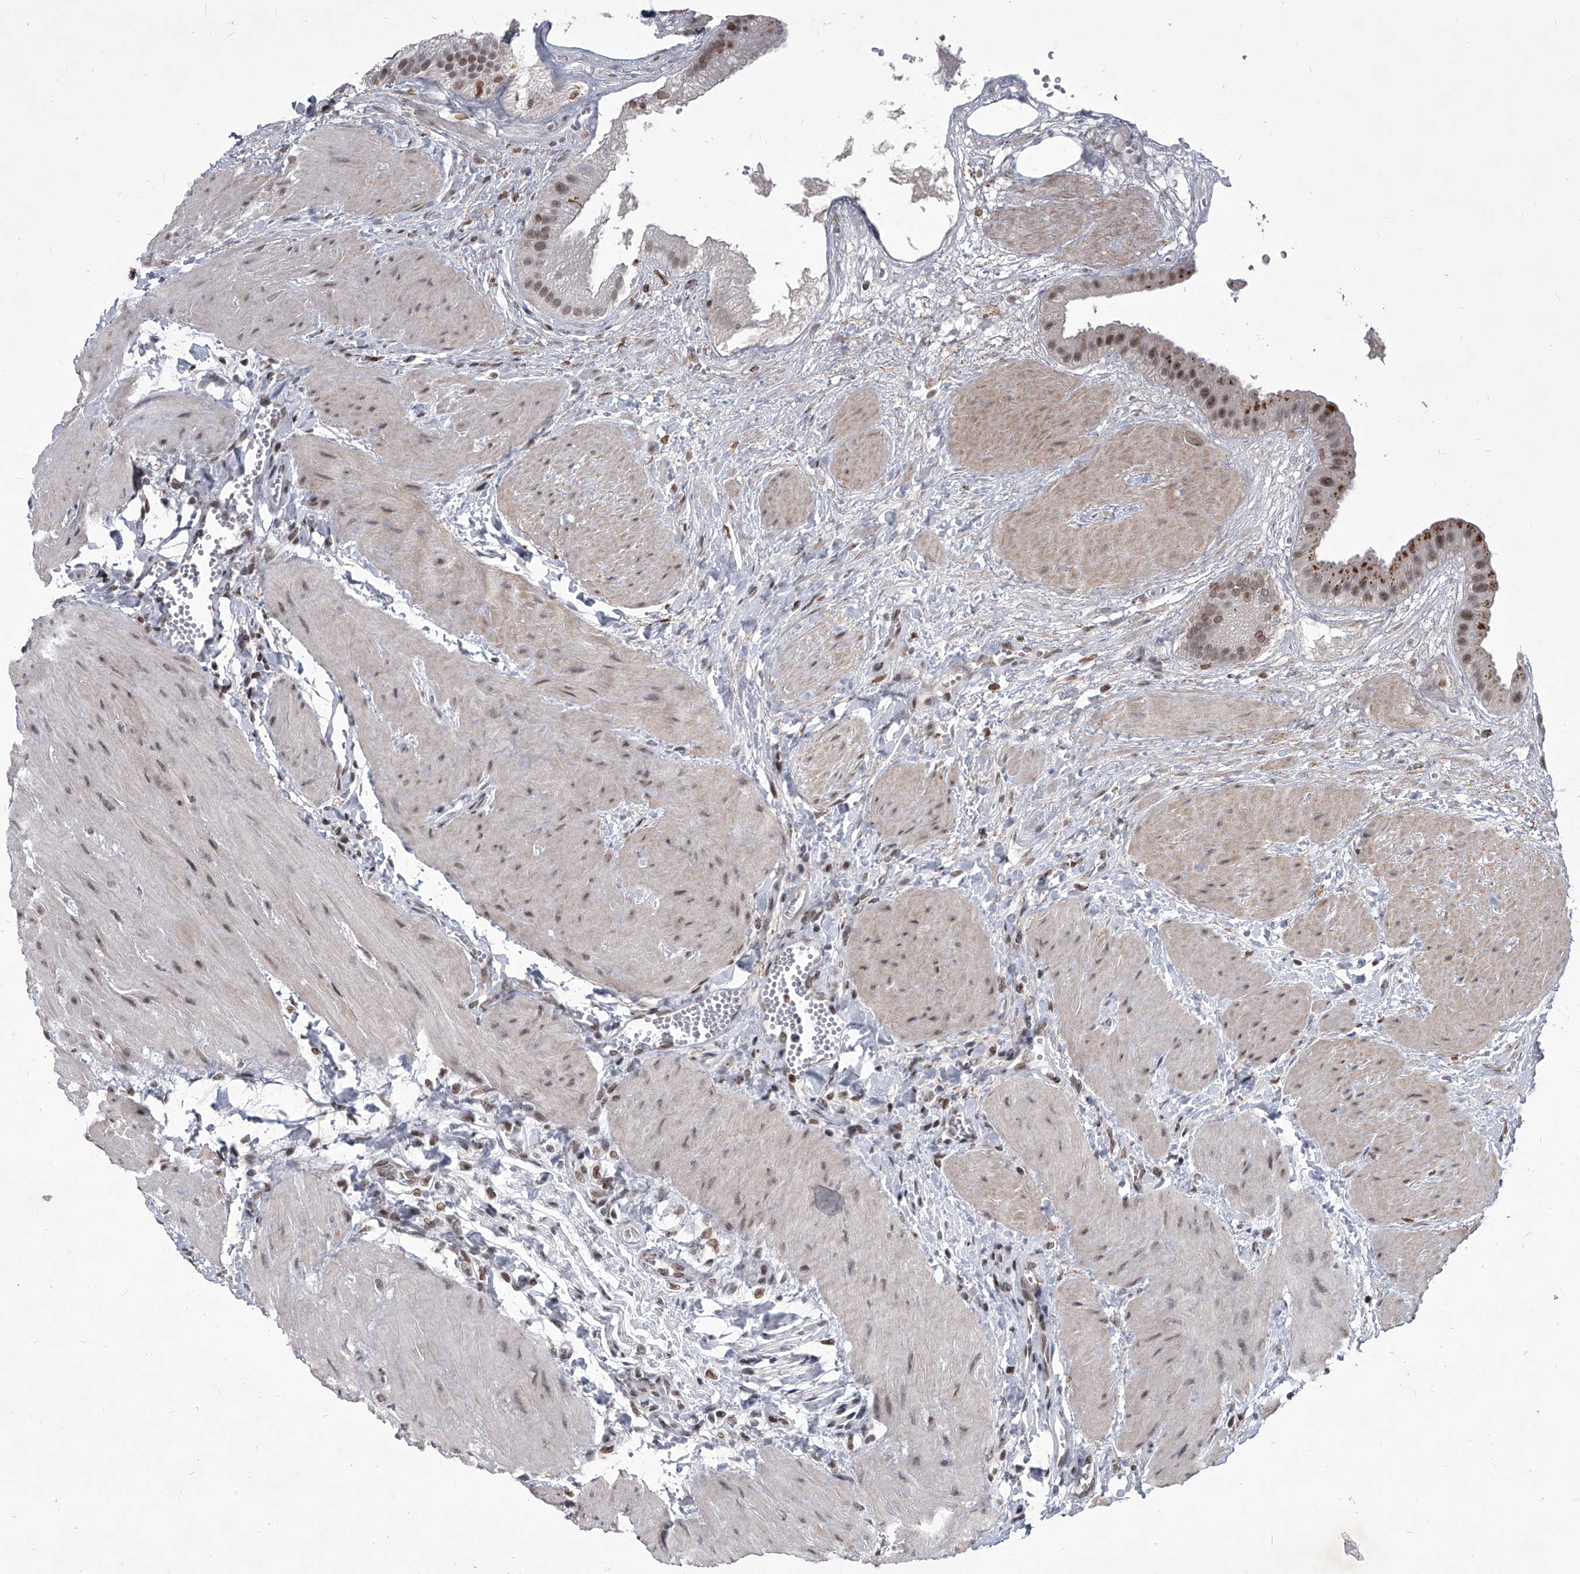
{"staining": {"intensity": "moderate", "quantity": ">75%", "location": "cytoplasmic/membranous,nuclear"}, "tissue": "gallbladder", "cell_type": "Glandular cells", "image_type": "normal", "snomed": [{"axis": "morphology", "description": "Normal tissue, NOS"}, {"axis": "topography", "description": "Gallbladder"}], "caption": "Human gallbladder stained with a brown dye demonstrates moderate cytoplasmic/membranous,nuclear positive staining in approximately >75% of glandular cells.", "gene": "PPIL4", "patient": {"sex": "male", "age": 55}}